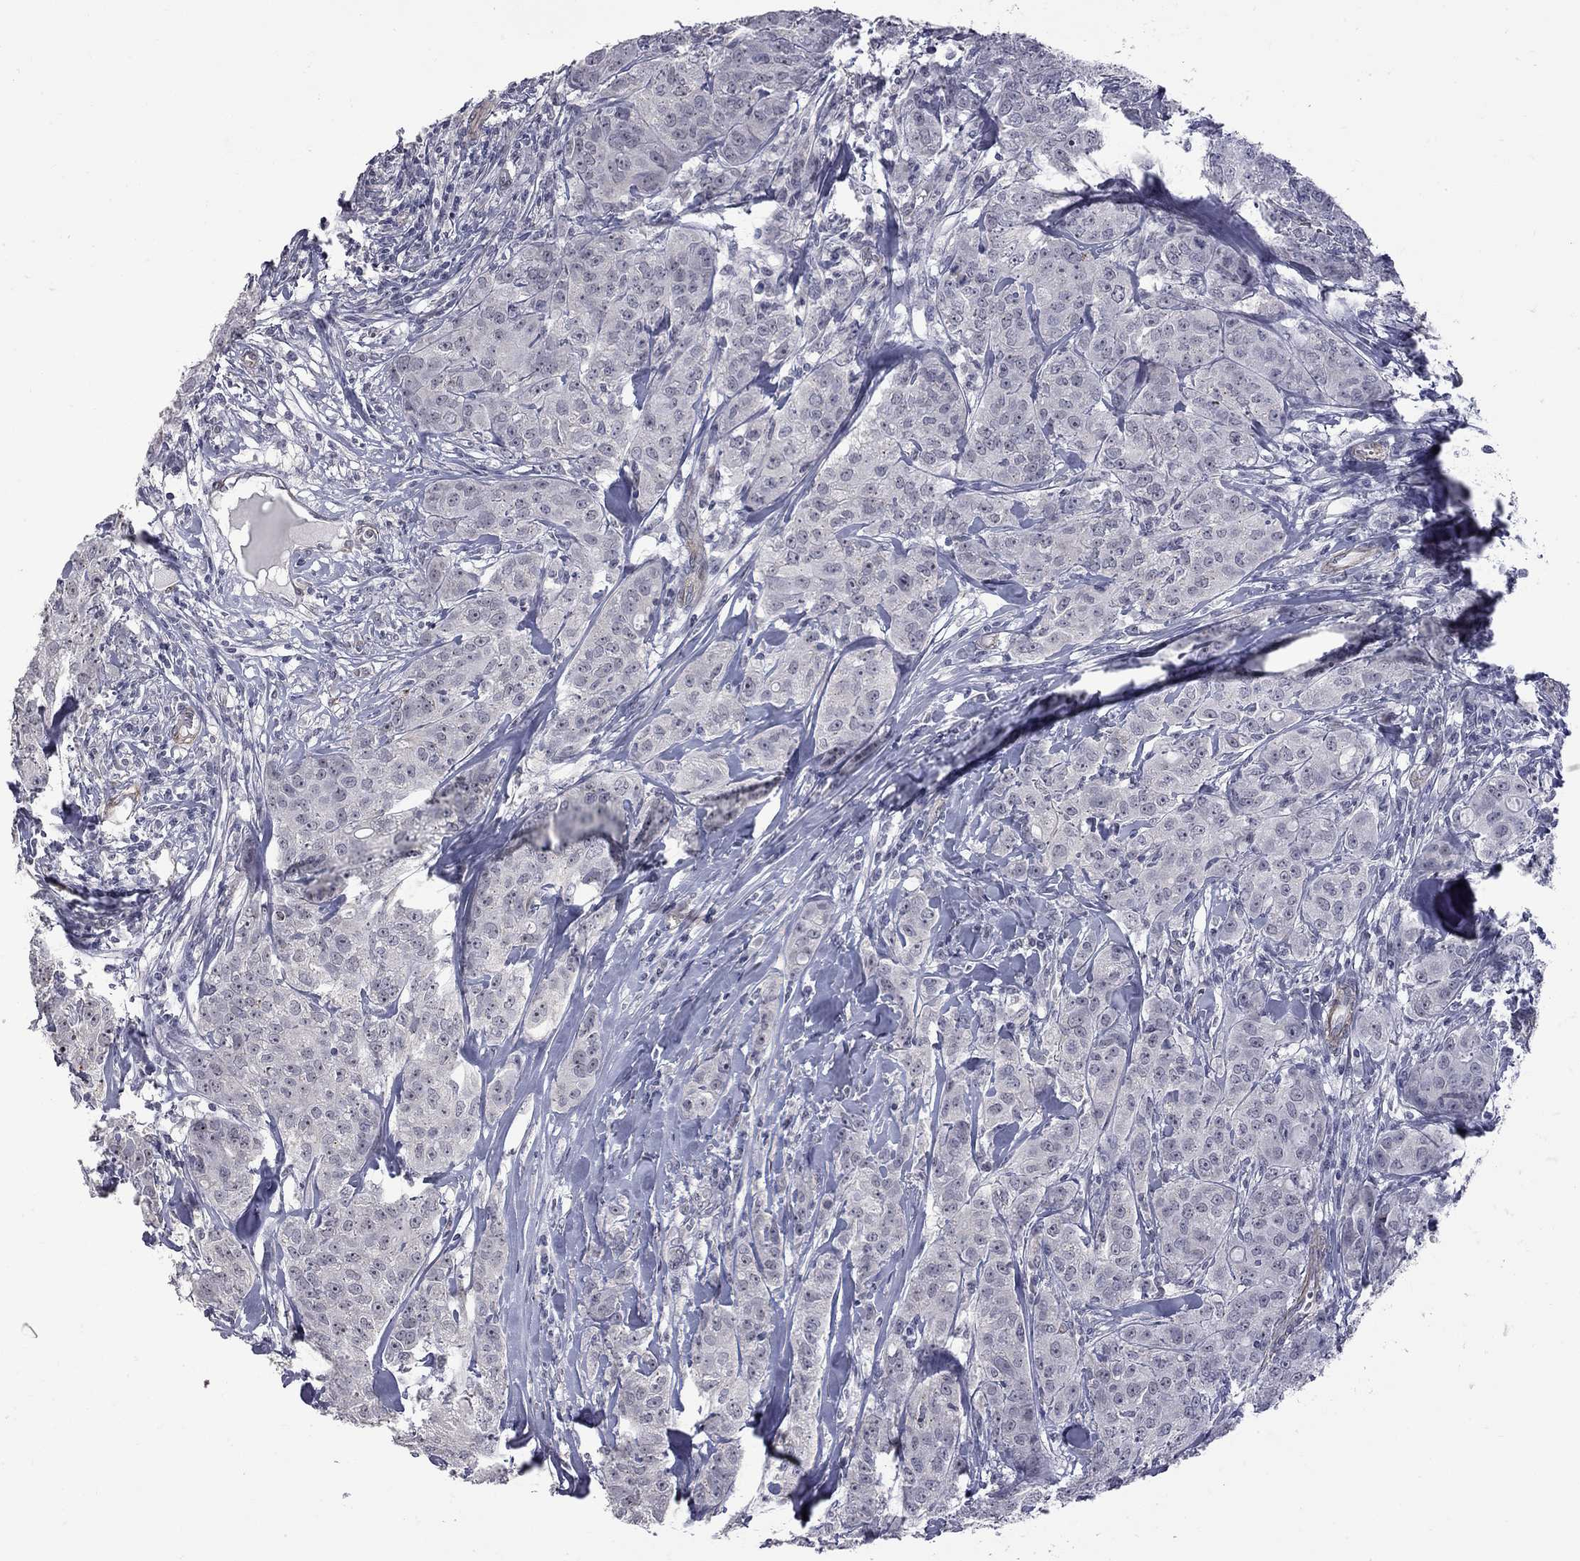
{"staining": {"intensity": "negative", "quantity": "none", "location": "none"}, "tissue": "breast cancer", "cell_type": "Tumor cells", "image_type": "cancer", "snomed": [{"axis": "morphology", "description": "Duct carcinoma"}, {"axis": "topography", "description": "Breast"}], "caption": "An image of human breast cancer (intraductal carcinoma) is negative for staining in tumor cells.", "gene": "GSG1L", "patient": {"sex": "female", "age": 43}}